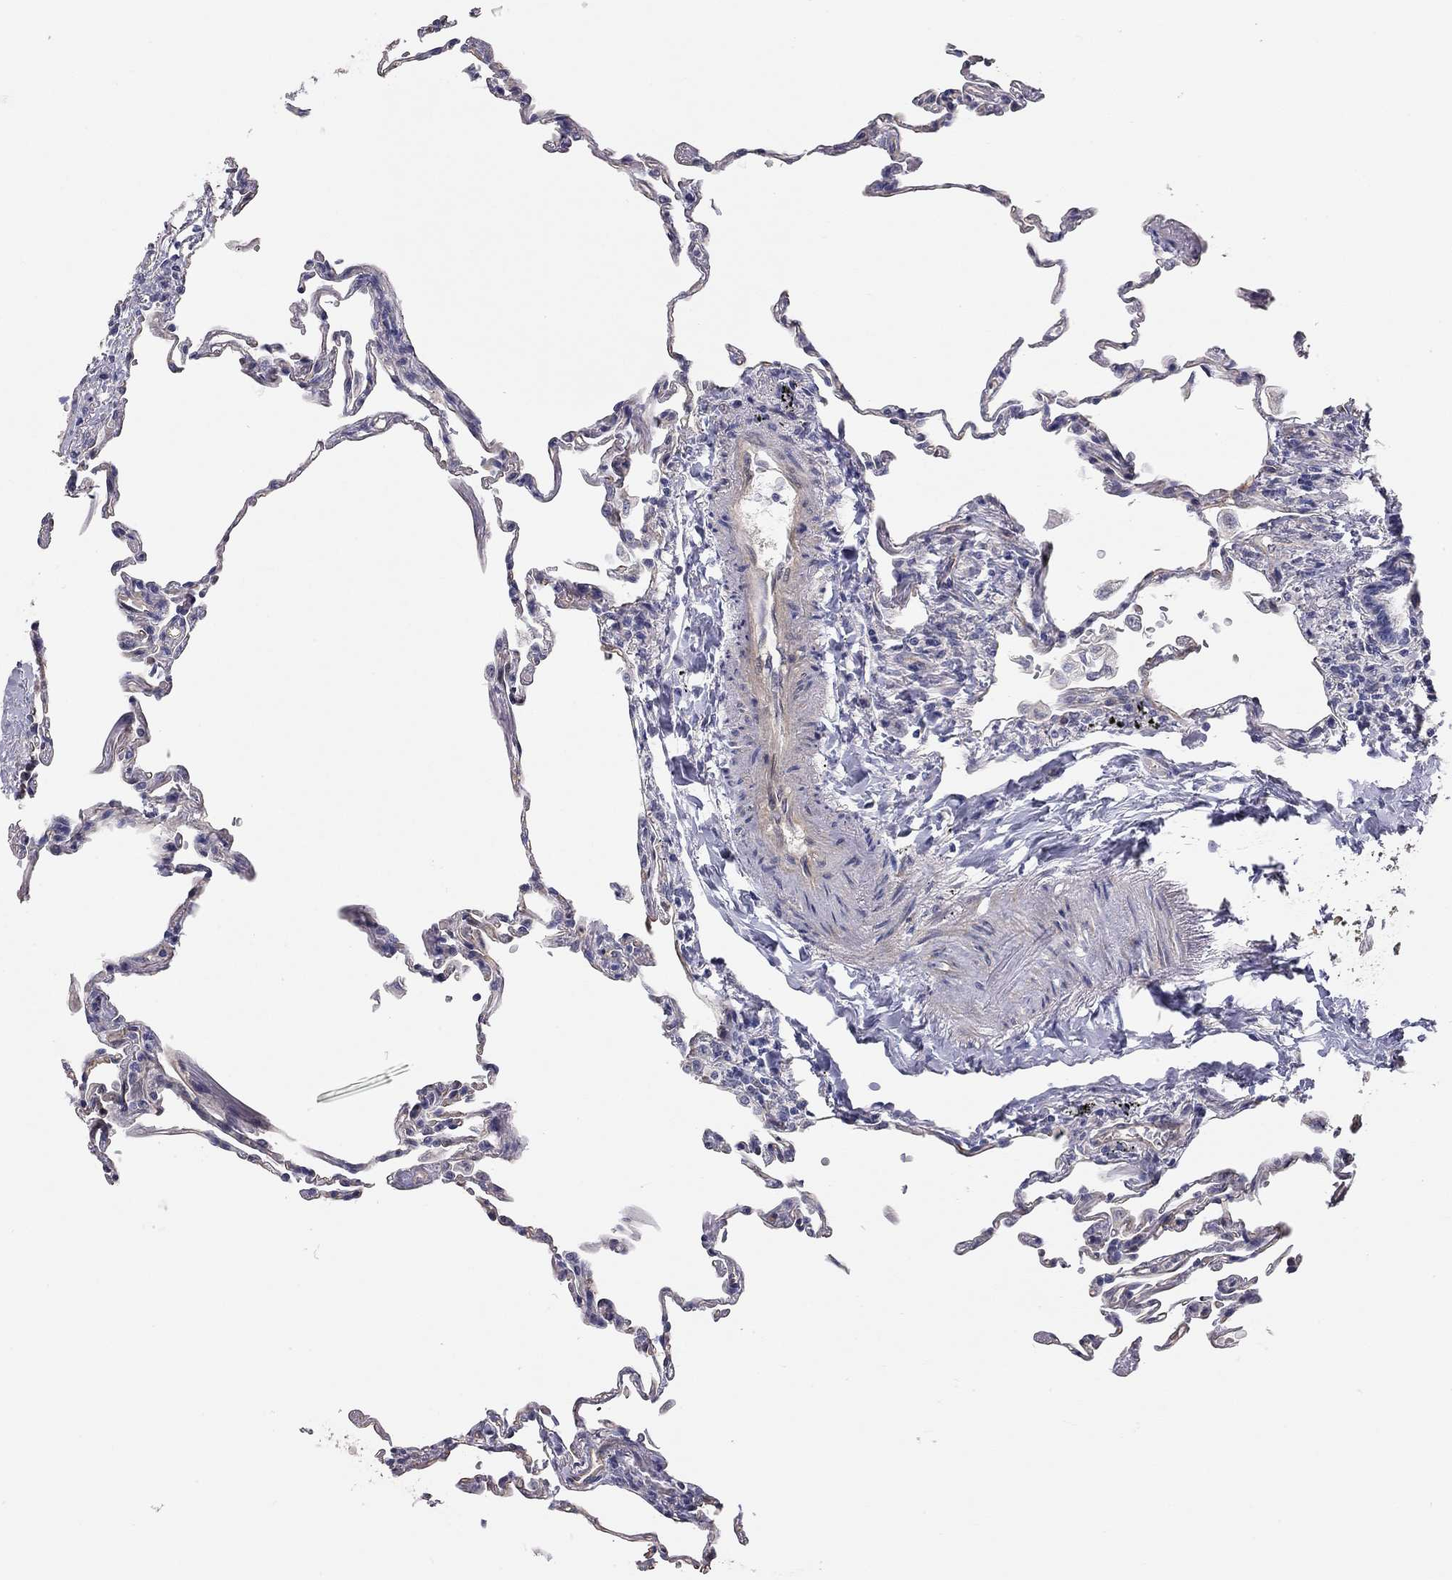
{"staining": {"intensity": "negative", "quantity": "none", "location": "none"}, "tissue": "lung", "cell_type": "Alveolar cells", "image_type": "normal", "snomed": [{"axis": "morphology", "description": "Normal tissue, NOS"}, {"axis": "topography", "description": "Lung"}], "caption": "This is an immunohistochemistry (IHC) histopathology image of normal human lung. There is no staining in alveolar cells.", "gene": "PAPSS2", "patient": {"sex": "female", "age": 57}}